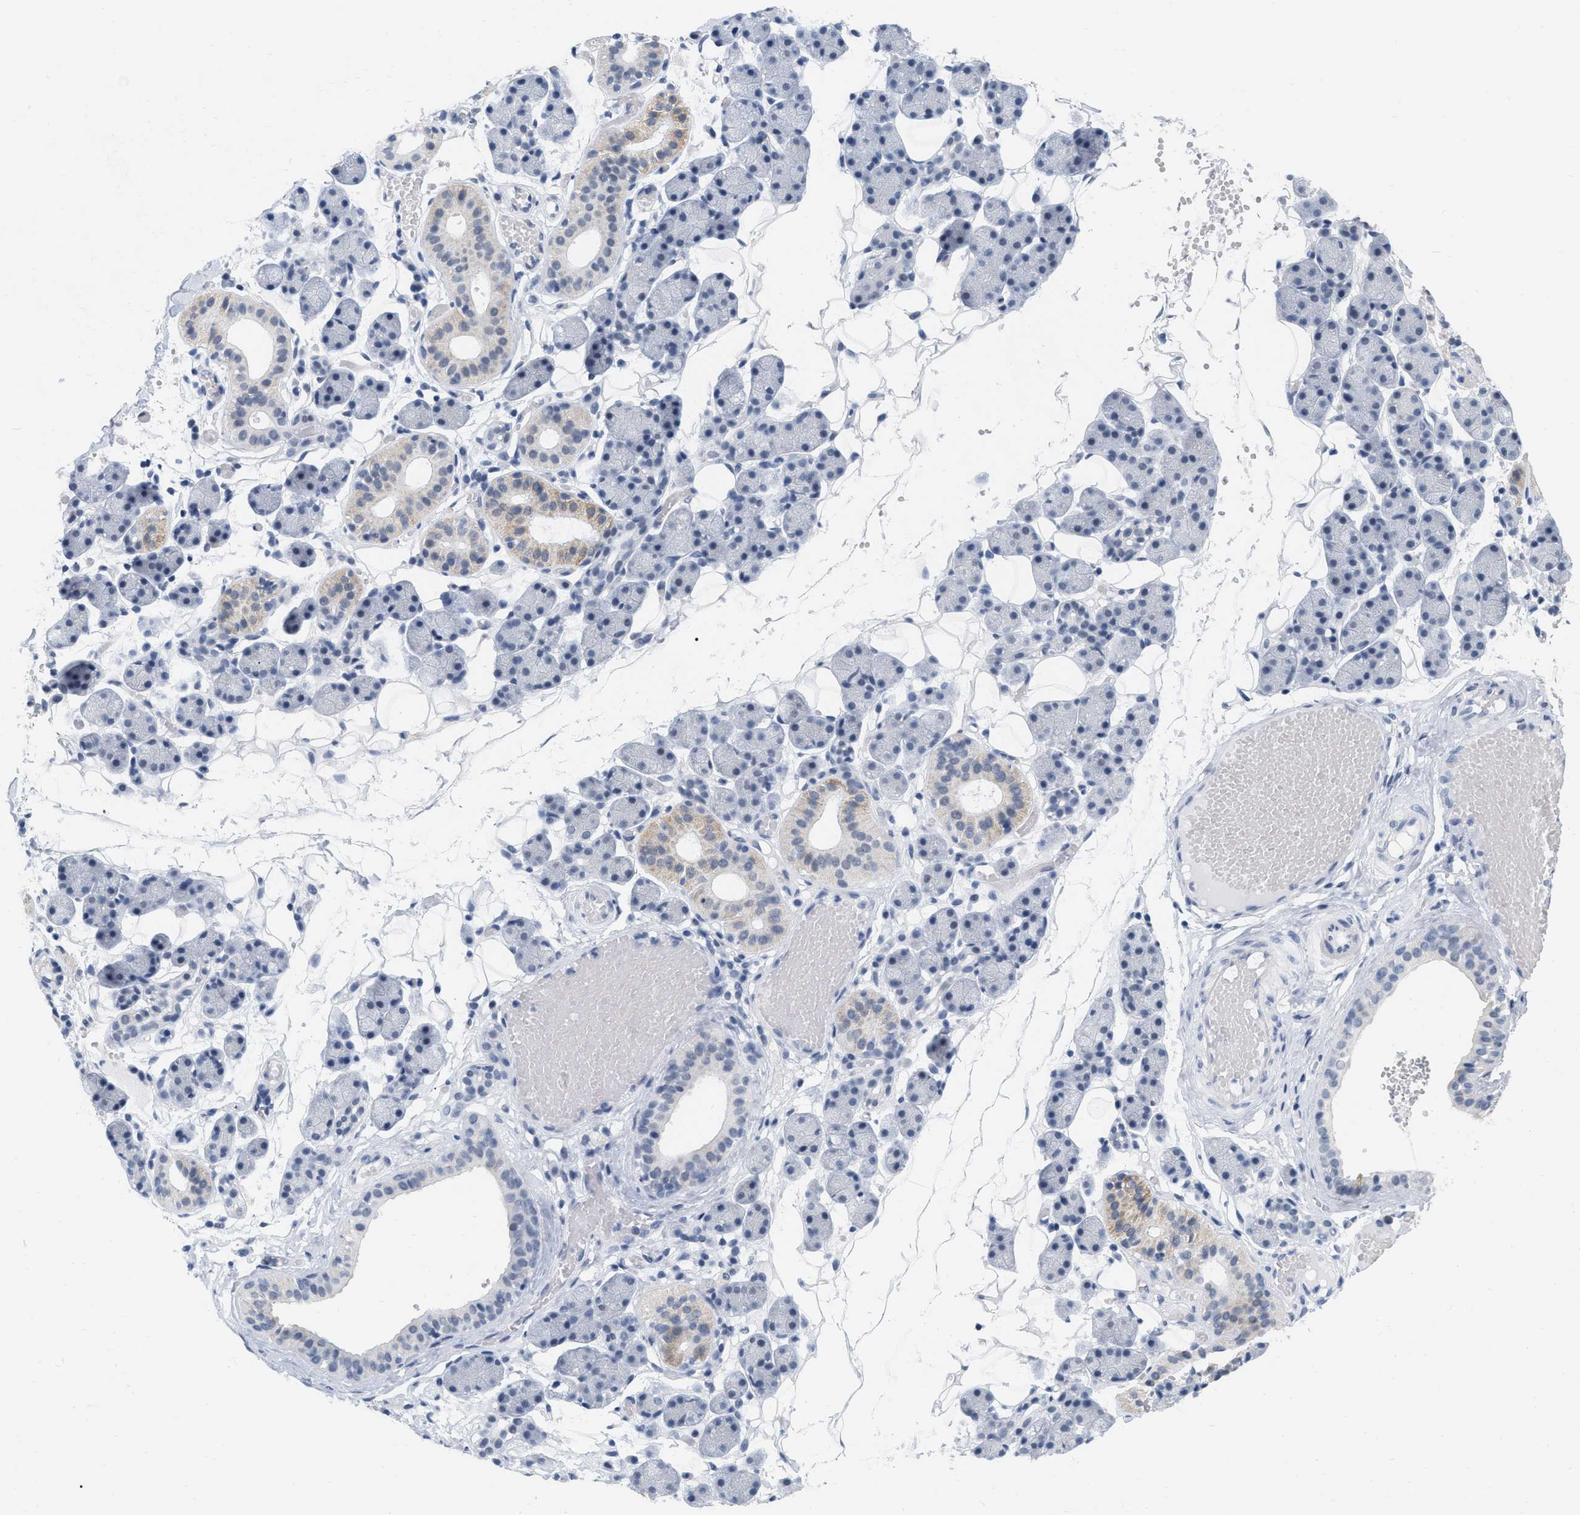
{"staining": {"intensity": "weak", "quantity": "<25%", "location": "cytoplasmic/membranous"}, "tissue": "salivary gland", "cell_type": "Glandular cells", "image_type": "normal", "snomed": [{"axis": "morphology", "description": "Normal tissue, NOS"}, {"axis": "topography", "description": "Salivary gland"}], "caption": "Immunohistochemistry micrograph of benign salivary gland: salivary gland stained with DAB exhibits no significant protein staining in glandular cells. The staining was performed using DAB to visualize the protein expression in brown, while the nuclei were stained in blue with hematoxylin (Magnification: 20x).", "gene": "XIRP1", "patient": {"sex": "female", "age": 33}}